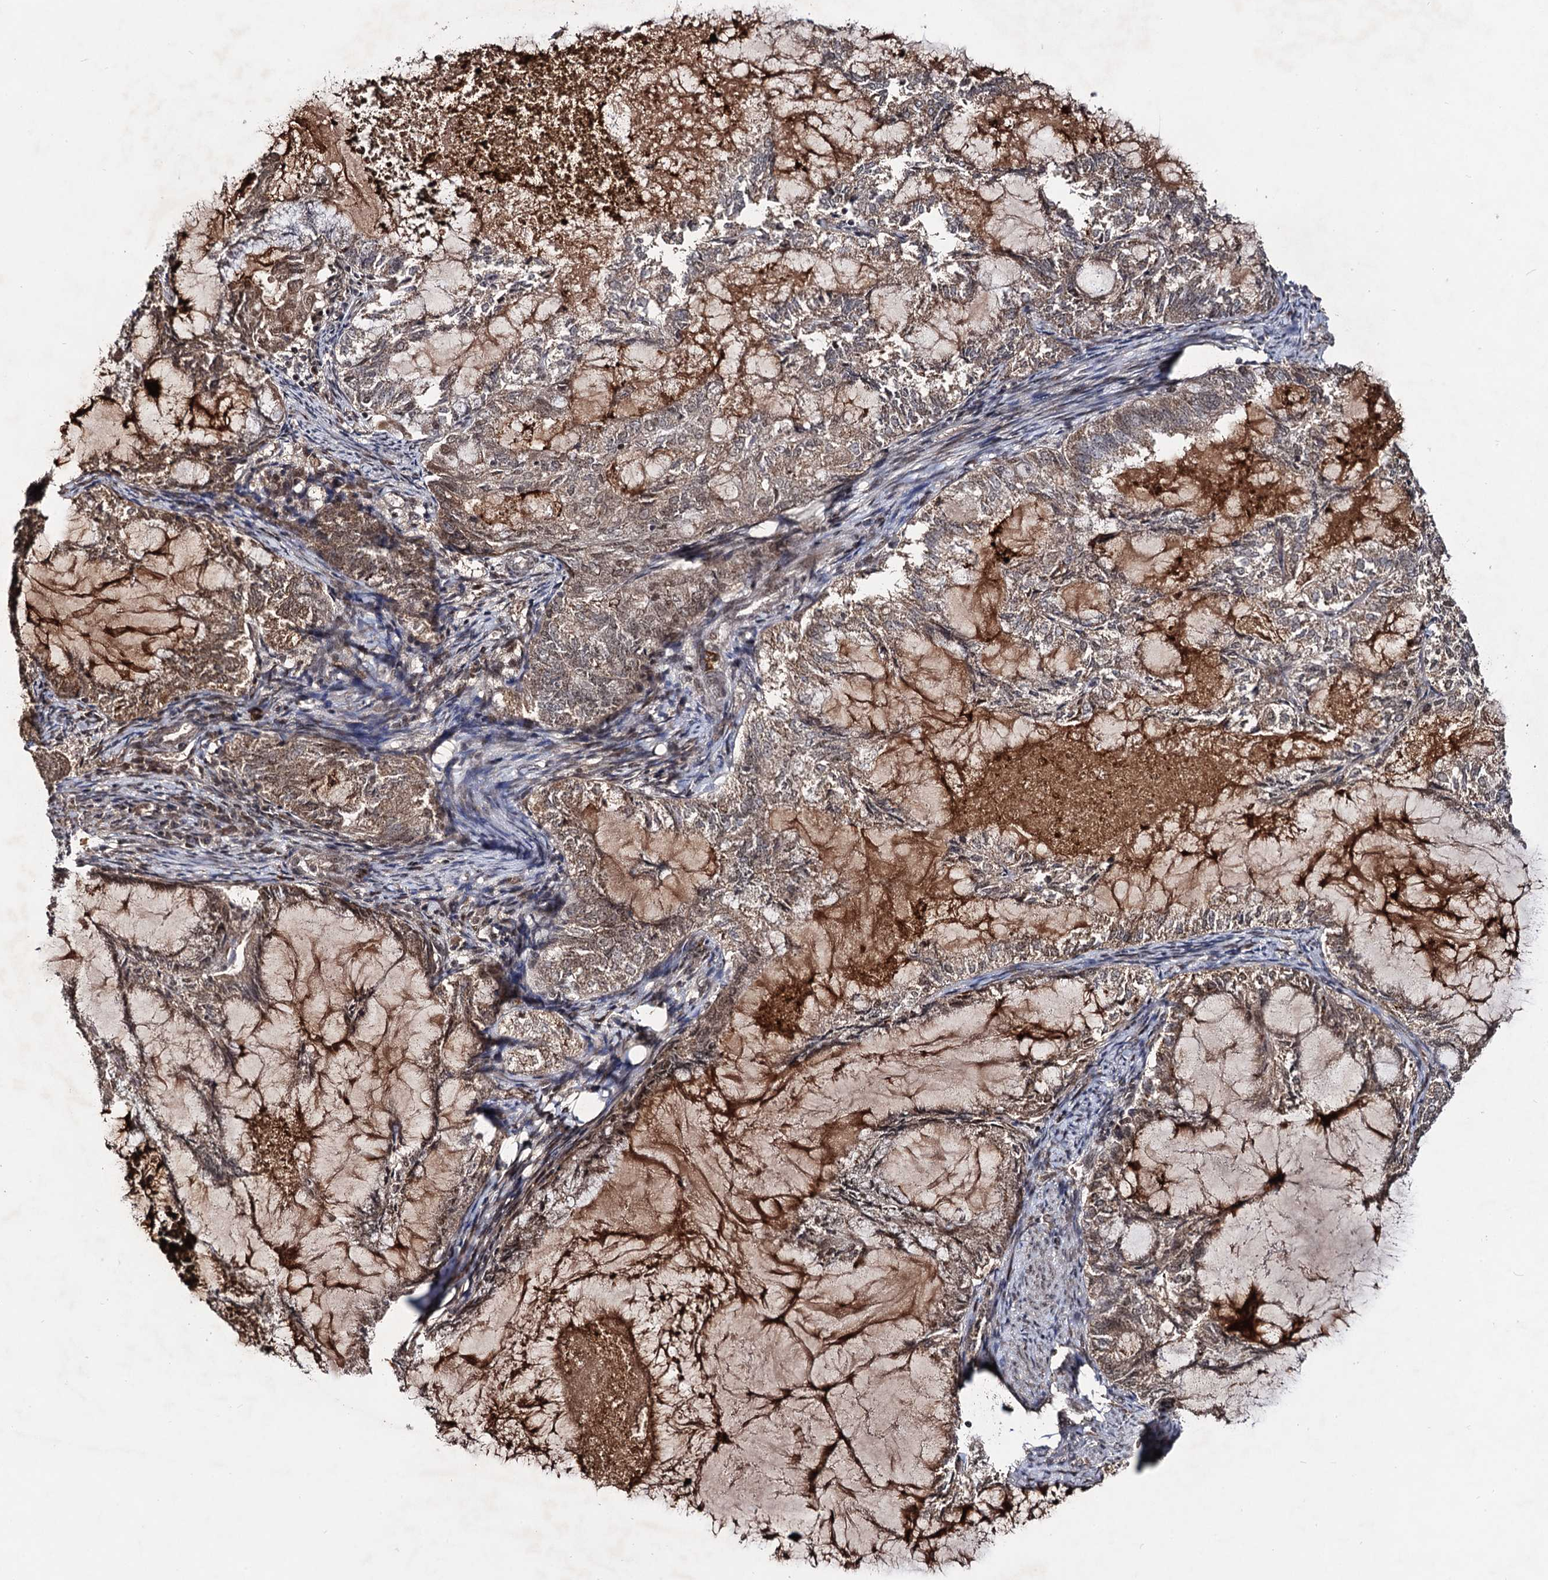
{"staining": {"intensity": "strong", "quantity": "25%-75%", "location": "cytoplasmic/membranous,nuclear"}, "tissue": "endometrial cancer", "cell_type": "Tumor cells", "image_type": "cancer", "snomed": [{"axis": "morphology", "description": "Adenocarcinoma, NOS"}, {"axis": "topography", "description": "Endometrium"}], "caption": "A brown stain labels strong cytoplasmic/membranous and nuclear positivity of a protein in adenocarcinoma (endometrial) tumor cells.", "gene": "SFSWAP", "patient": {"sex": "female", "age": 86}}